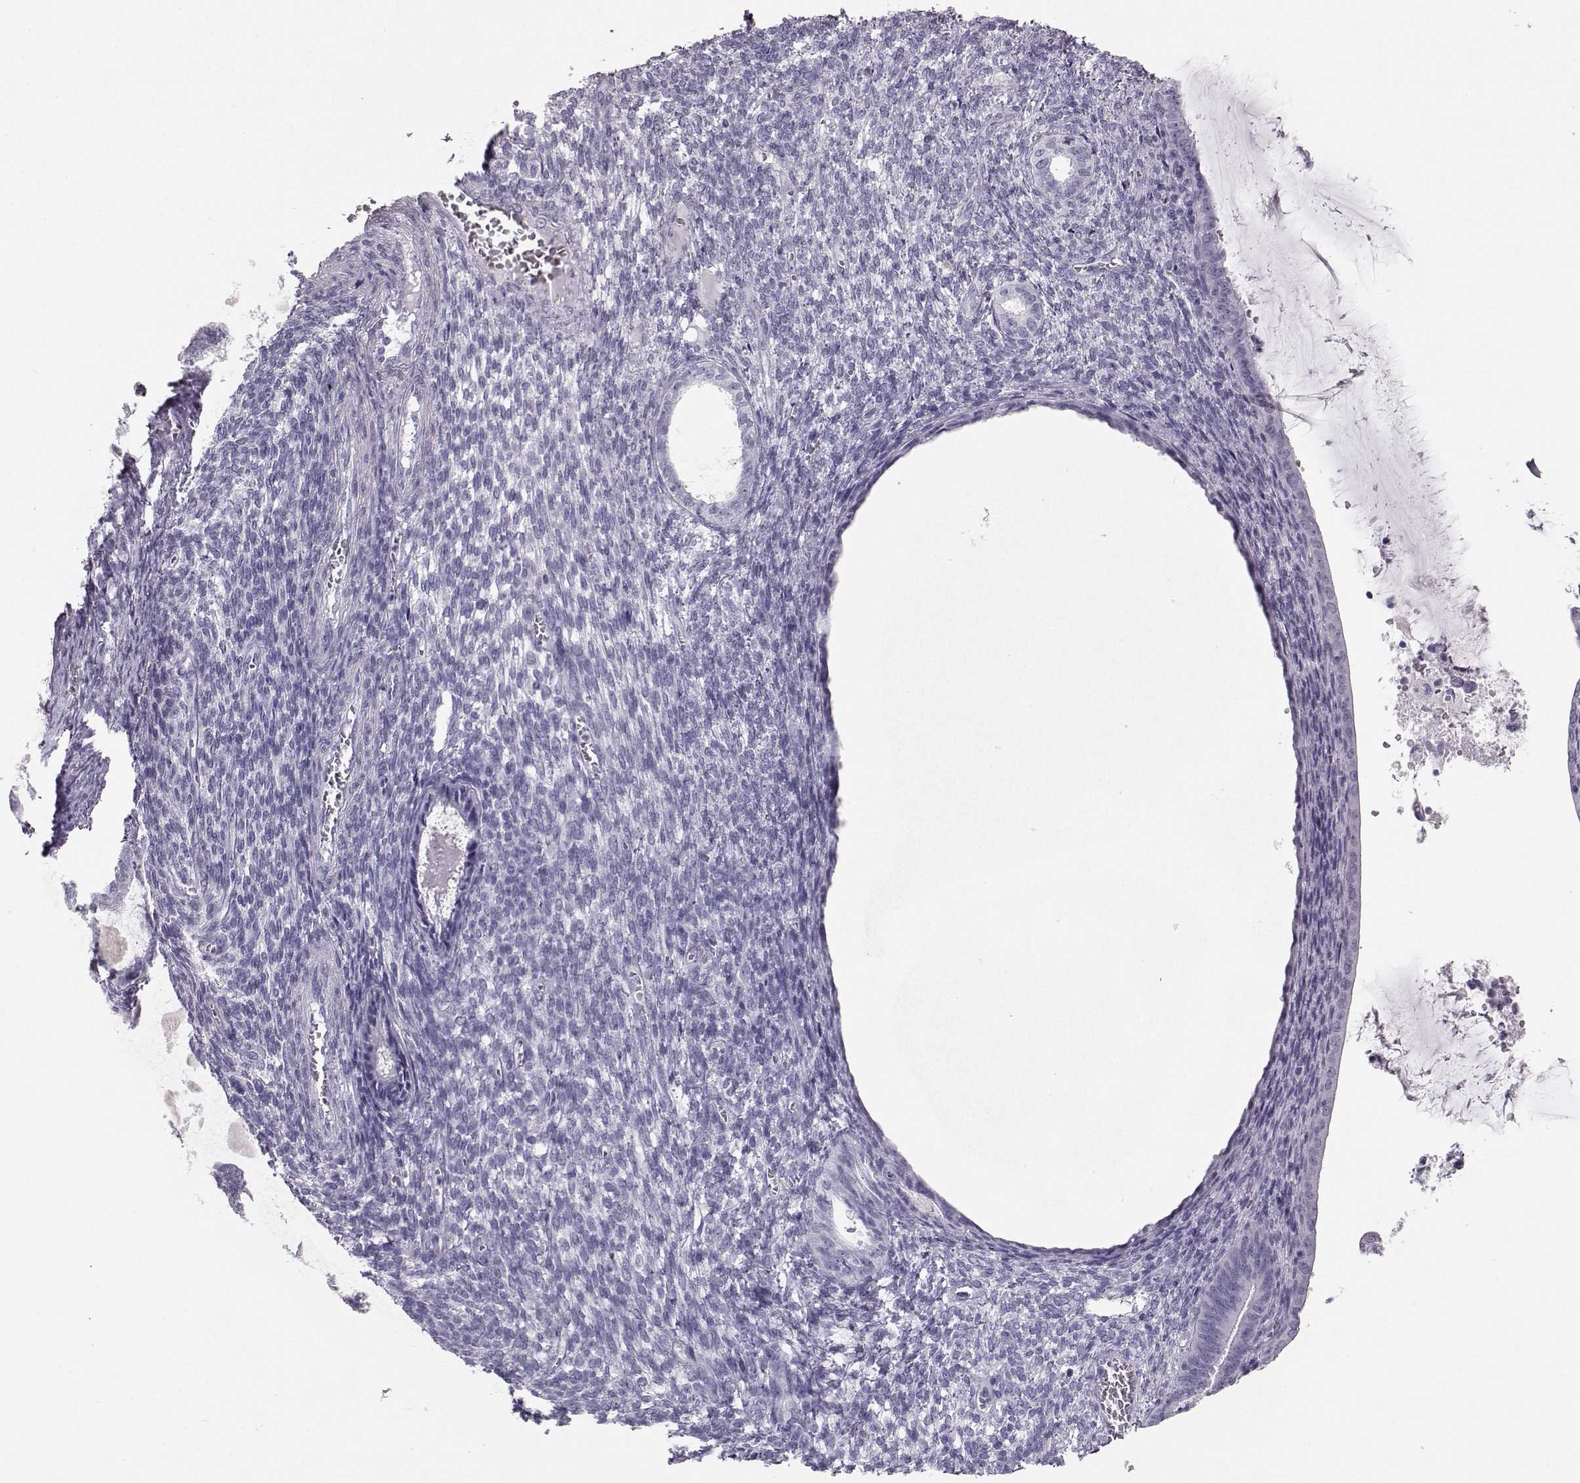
{"staining": {"intensity": "negative", "quantity": "none", "location": "none"}, "tissue": "endometrial cancer", "cell_type": "Tumor cells", "image_type": "cancer", "snomed": [{"axis": "morphology", "description": "Adenocarcinoma, NOS"}, {"axis": "topography", "description": "Endometrium"}], "caption": "IHC photomicrograph of endometrial adenocarcinoma stained for a protein (brown), which displays no expression in tumor cells. The staining was performed using DAB to visualize the protein expression in brown, while the nuclei were stained in blue with hematoxylin (Magnification: 20x).", "gene": "BFSP2", "patient": {"sex": "female", "age": 86}}